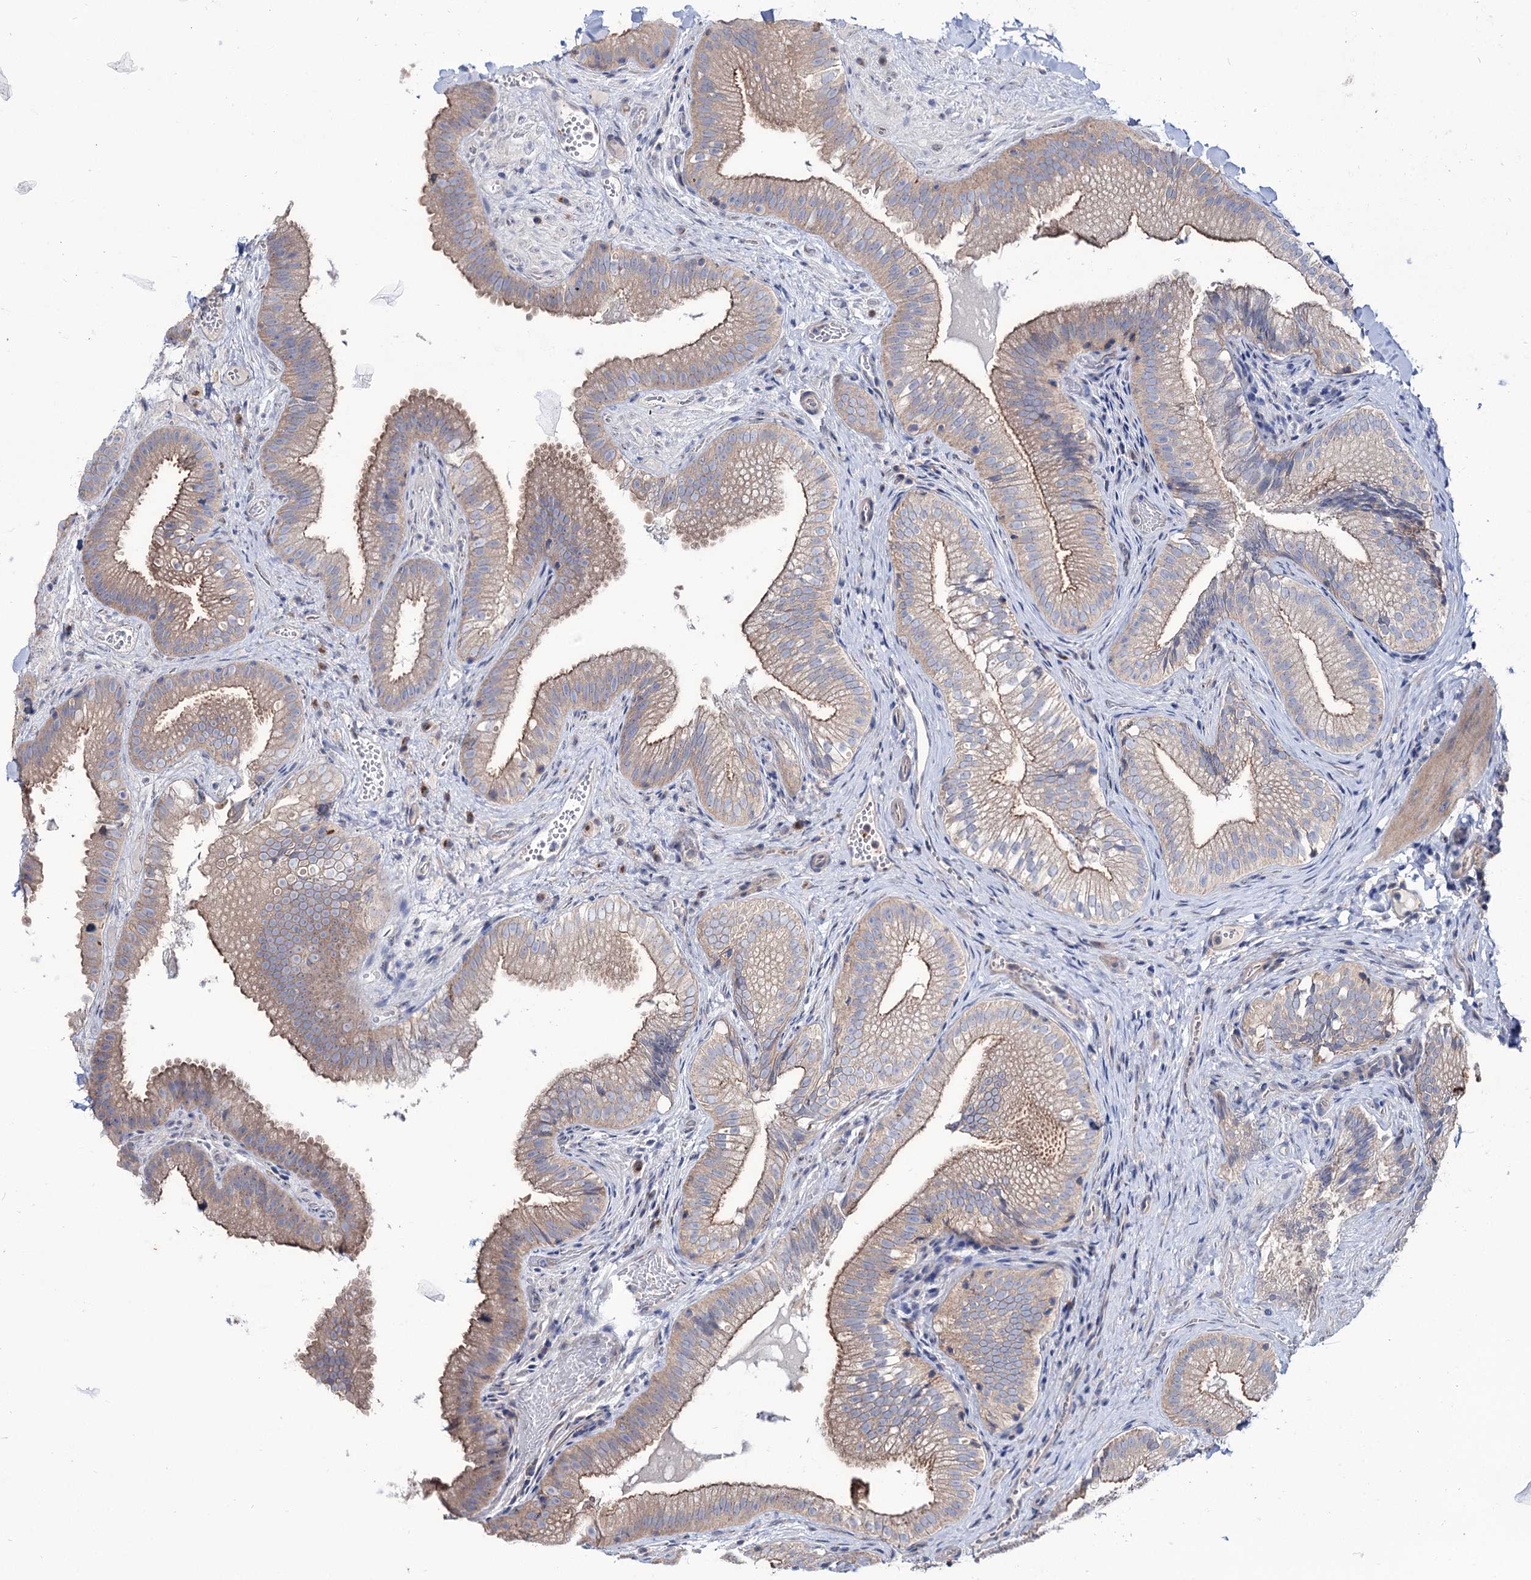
{"staining": {"intensity": "moderate", "quantity": "25%-75%", "location": "cytoplasmic/membranous"}, "tissue": "gallbladder", "cell_type": "Glandular cells", "image_type": "normal", "snomed": [{"axis": "morphology", "description": "Normal tissue, NOS"}, {"axis": "topography", "description": "Gallbladder"}], "caption": "Brown immunohistochemical staining in unremarkable gallbladder demonstrates moderate cytoplasmic/membranous expression in about 25%-75% of glandular cells.", "gene": "SEC24A", "patient": {"sex": "female", "age": 30}}